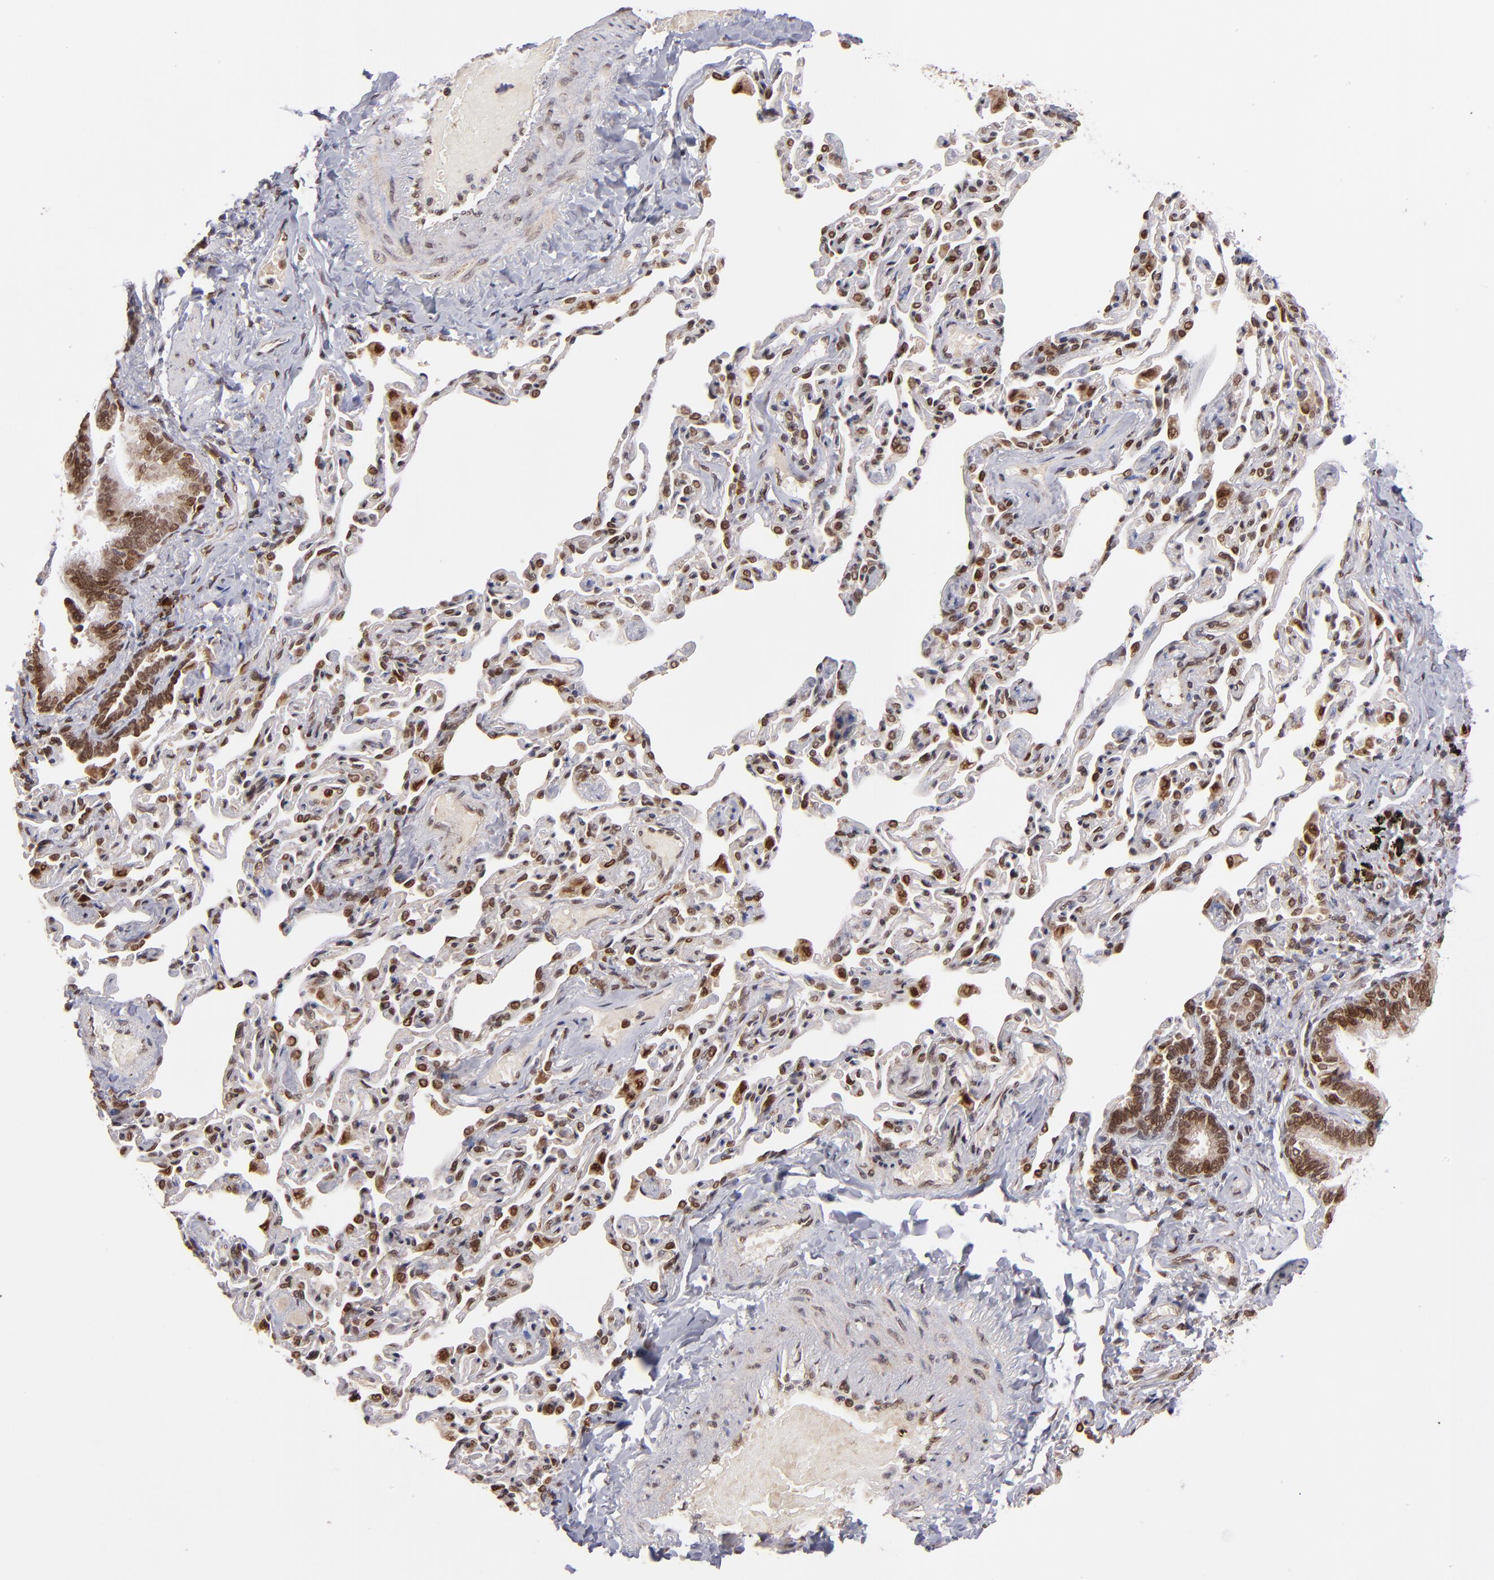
{"staining": {"intensity": "moderate", "quantity": ">75%", "location": "cytoplasmic/membranous,nuclear"}, "tissue": "bronchus", "cell_type": "Respiratory epithelial cells", "image_type": "normal", "snomed": [{"axis": "morphology", "description": "Normal tissue, NOS"}, {"axis": "topography", "description": "Lung"}], "caption": "Immunohistochemistry (IHC) image of benign bronchus: bronchus stained using immunohistochemistry (IHC) shows medium levels of moderate protein expression localized specifically in the cytoplasmic/membranous,nuclear of respiratory epithelial cells, appearing as a cytoplasmic/membranous,nuclear brown color.", "gene": "TOP1MT", "patient": {"sex": "male", "age": 64}}